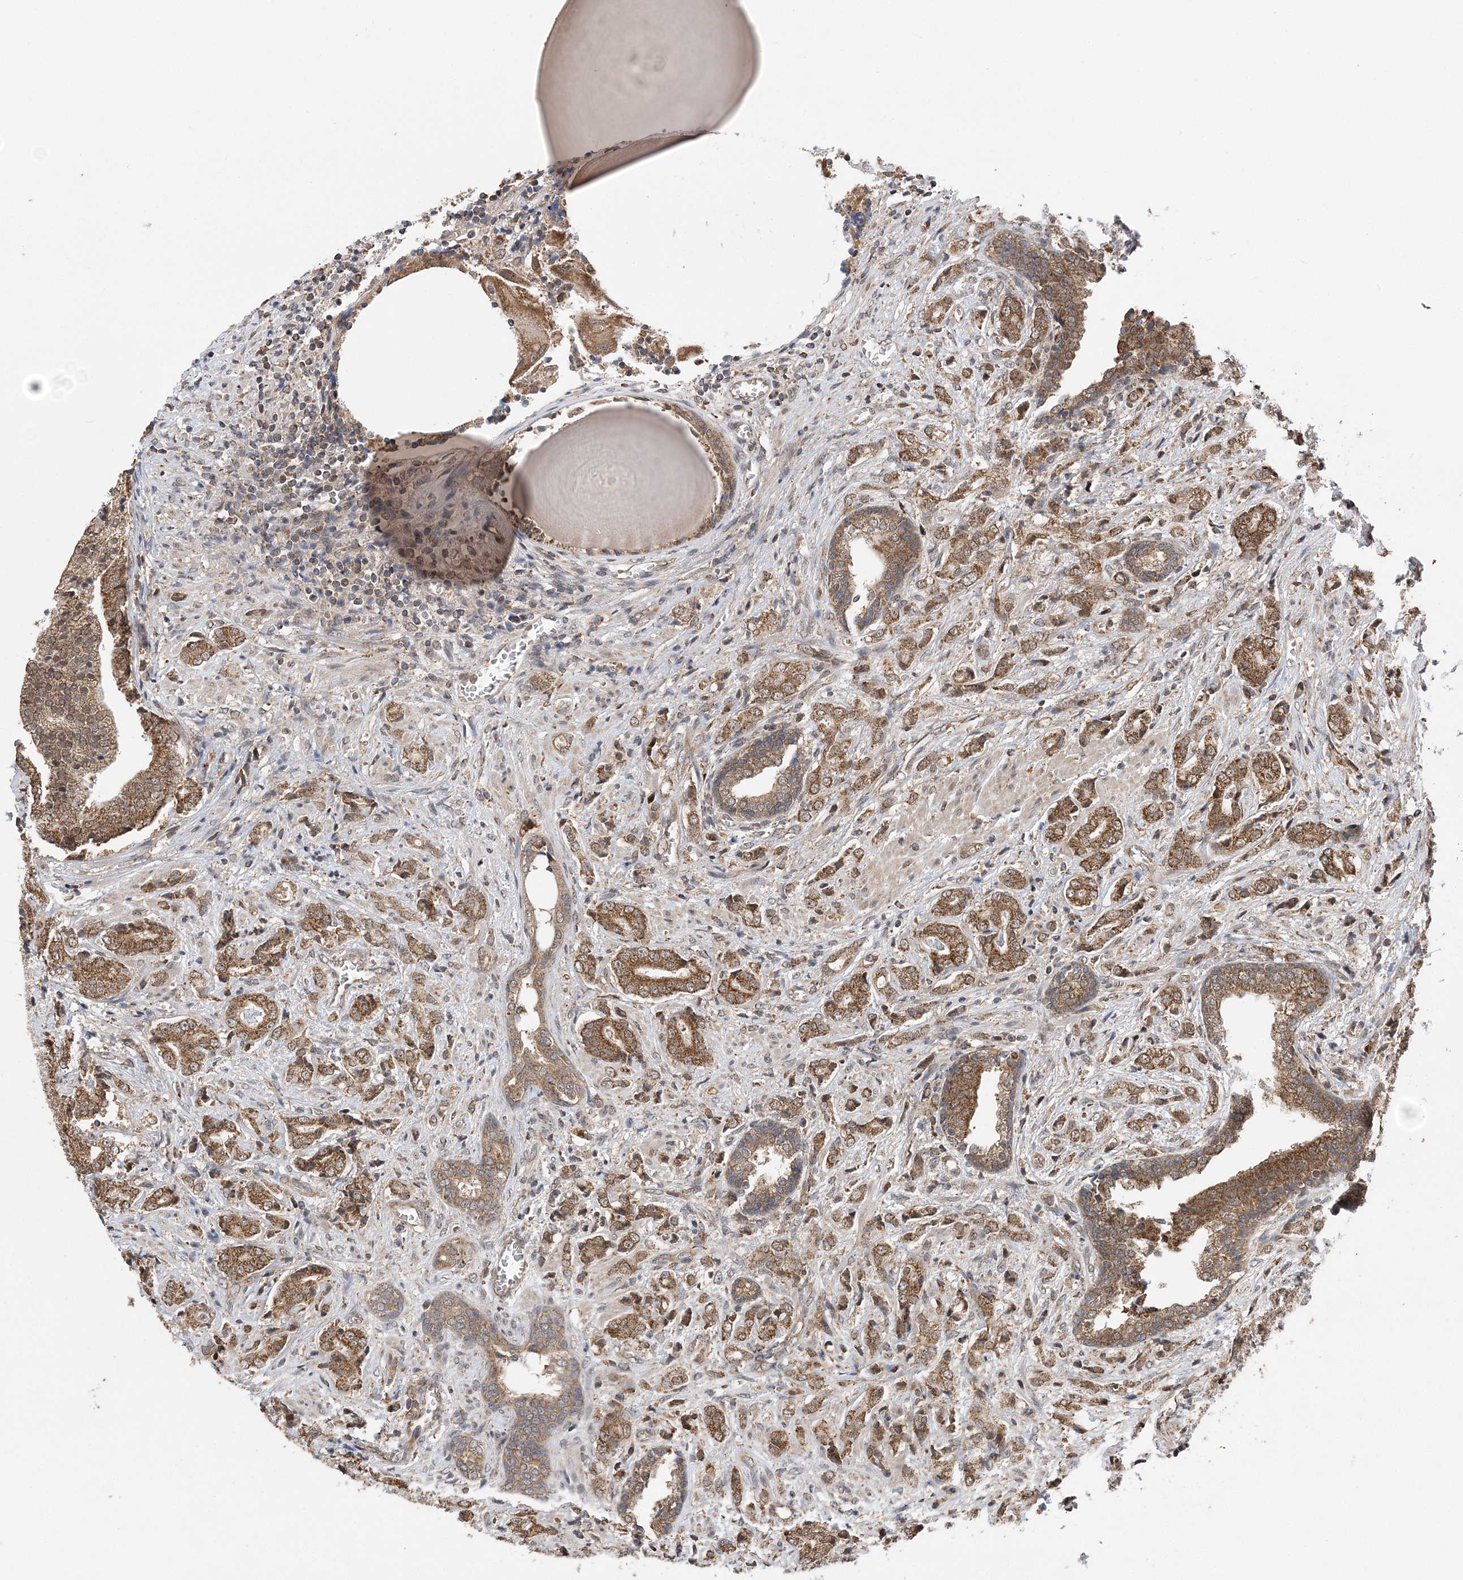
{"staining": {"intensity": "moderate", "quantity": ">75%", "location": "cytoplasmic/membranous"}, "tissue": "prostate cancer", "cell_type": "Tumor cells", "image_type": "cancer", "snomed": [{"axis": "morphology", "description": "Adenocarcinoma, High grade"}, {"axis": "topography", "description": "Prostate"}], "caption": "Human prostate adenocarcinoma (high-grade) stained for a protein (brown) shows moderate cytoplasmic/membranous positive expression in about >75% of tumor cells.", "gene": "PCBP1", "patient": {"sex": "male", "age": 57}}